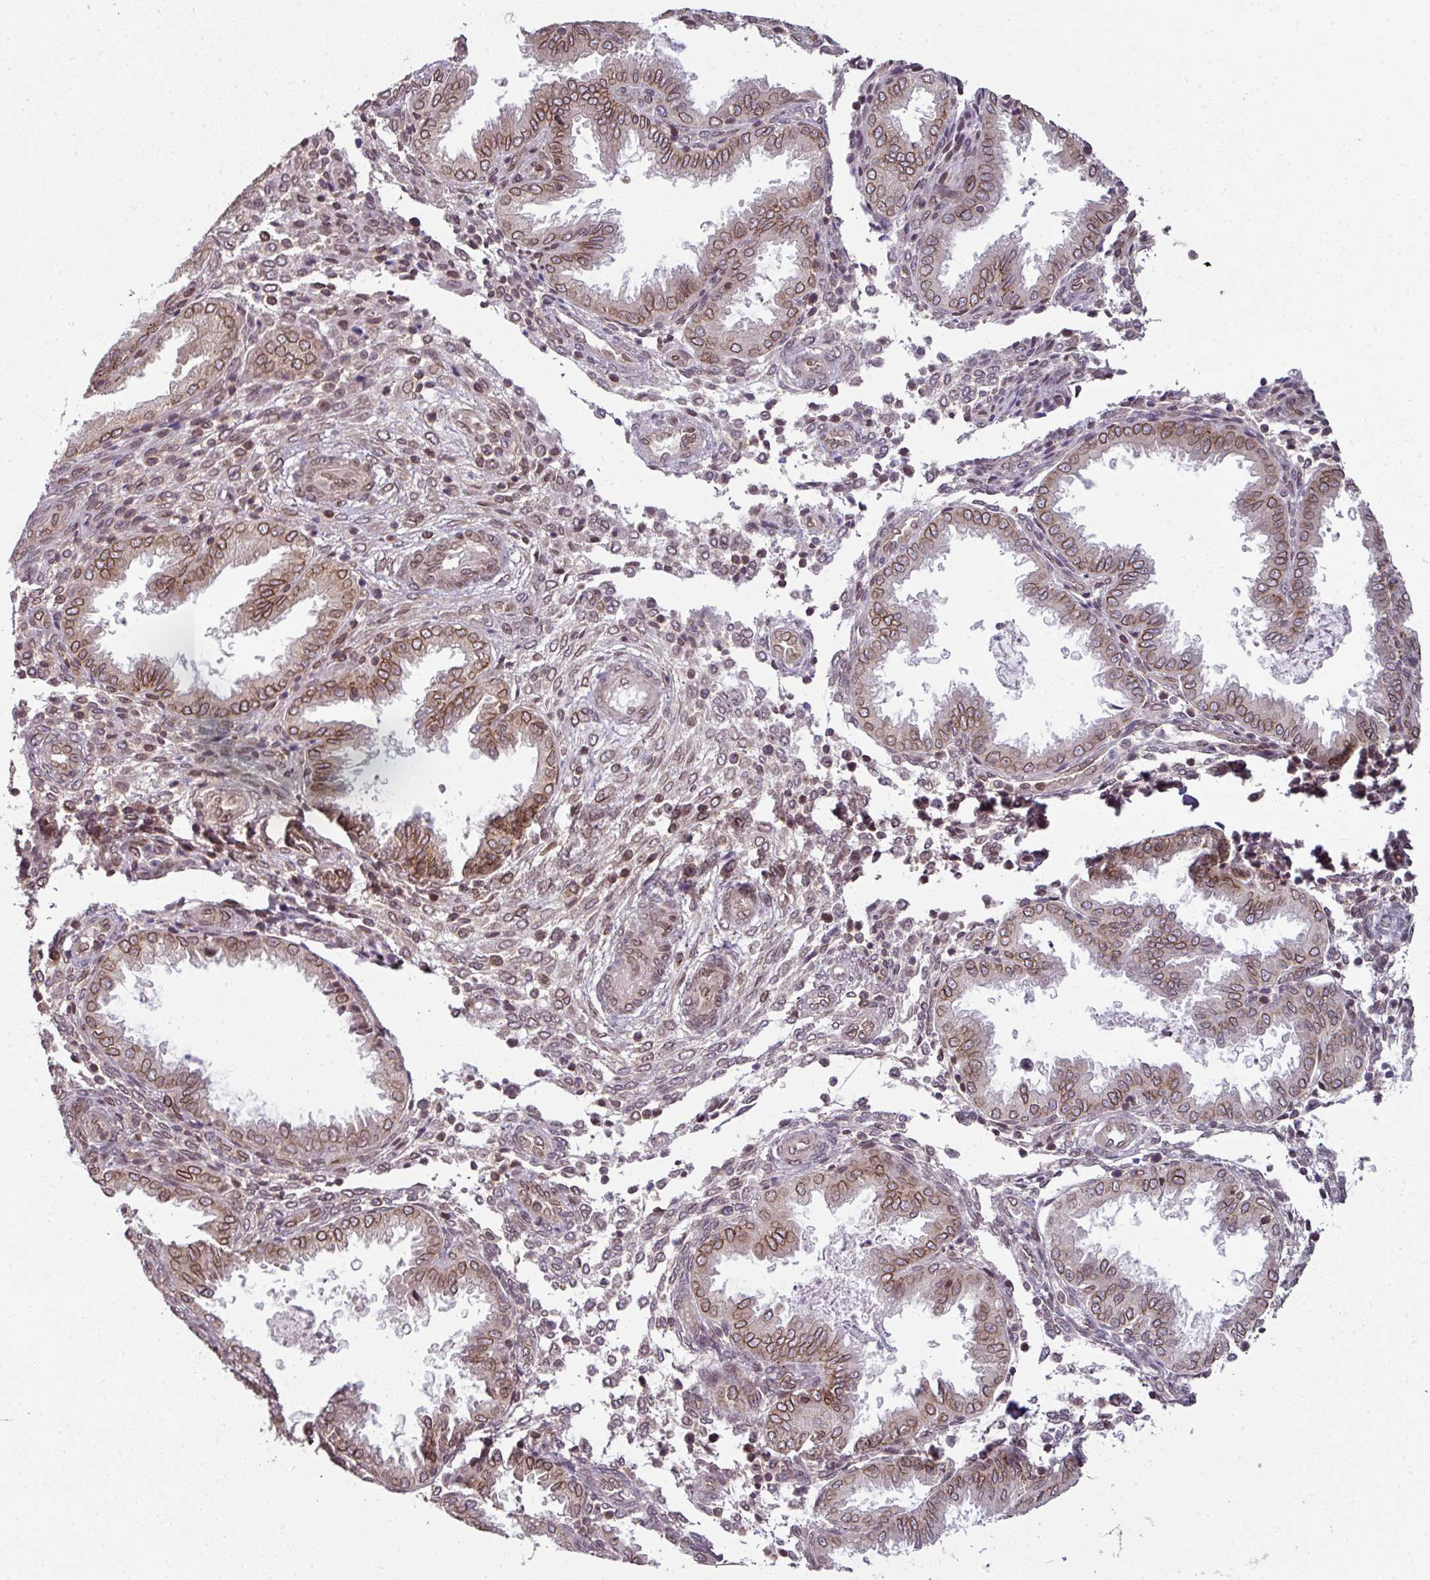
{"staining": {"intensity": "moderate", "quantity": "25%-75%", "location": "cytoplasmic/membranous,nuclear"}, "tissue": "endometrium", "cell_type": "Cells in endometrial stroma", "image_type": "normal", "snomed": [{"axis": "morphology", "description": "Normal tissue, NOS"}, {"axis": "topography", "description": "Endometrium"}], "caption": "A micrograph showing moderate cytoplasmic/membranous,nuclear expression in about 25%-75% of cells in endometrial stroma in benign endometrium, as visualized by brown immunohistochemical staining.", "gene": "RANGAP1", "patient": {"sex": "female", "age": 33}}